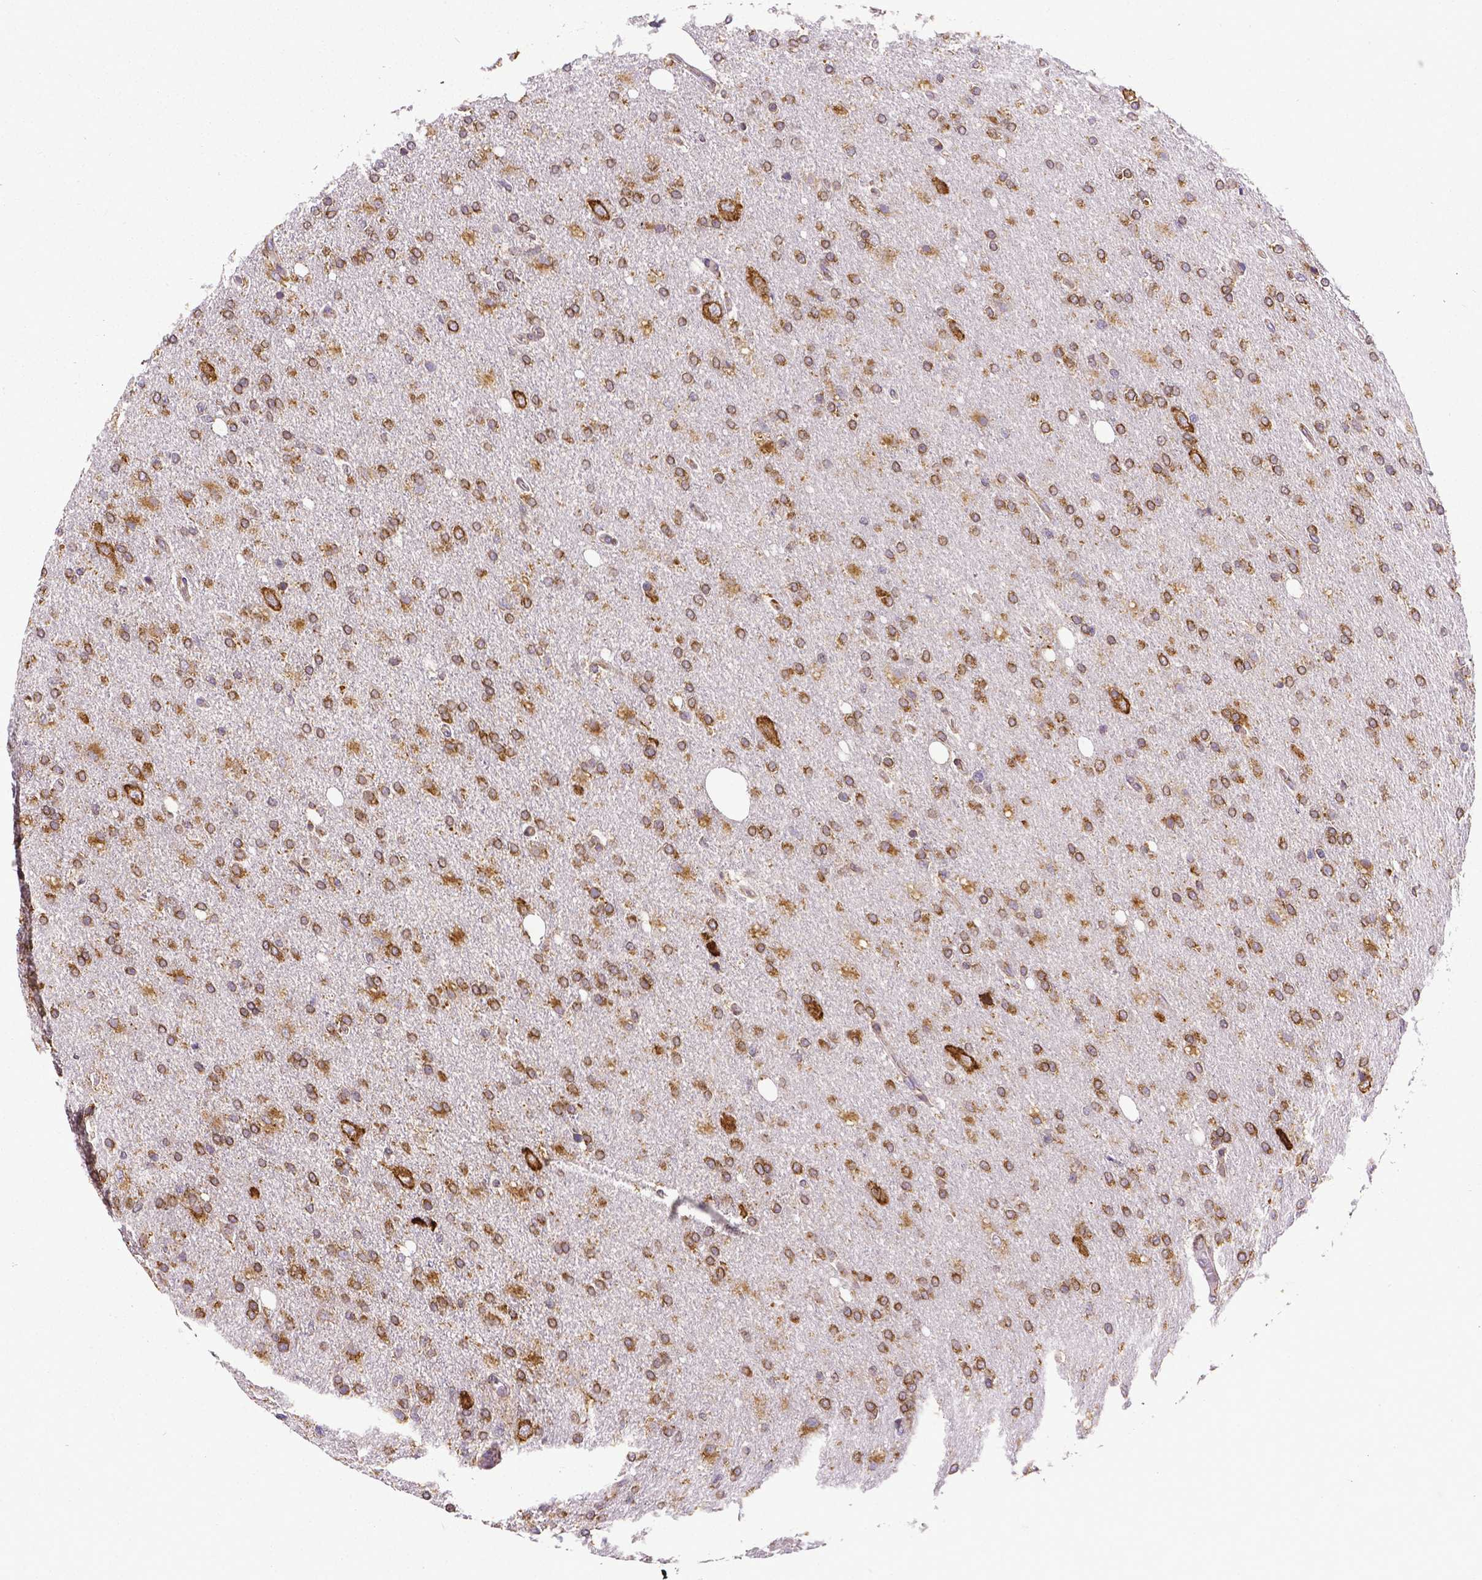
{"staining": {"intensity": "moderate", "quantity": ">75%", "location": "cytoplasmic/membranous"}, "tissue": "glioma", "cell_type": "Tumor cells", "image_type": "cancer", "snomed": [{"axis": "morphology", "description": "Glioma, malignant, High grade"}, {"axis": "topography", "description": "Cerebral cortex"}], "caption": "Immunohistochemistry (IHC) (DAB (3,3'-diaminobenzidine)) staining of glioma shows moderate cytoplasmic/membranous protein positivity in approximately >75% of tumor cells.", "gene": "MTDH", "patient": {"sex": "male", "age": 70}}